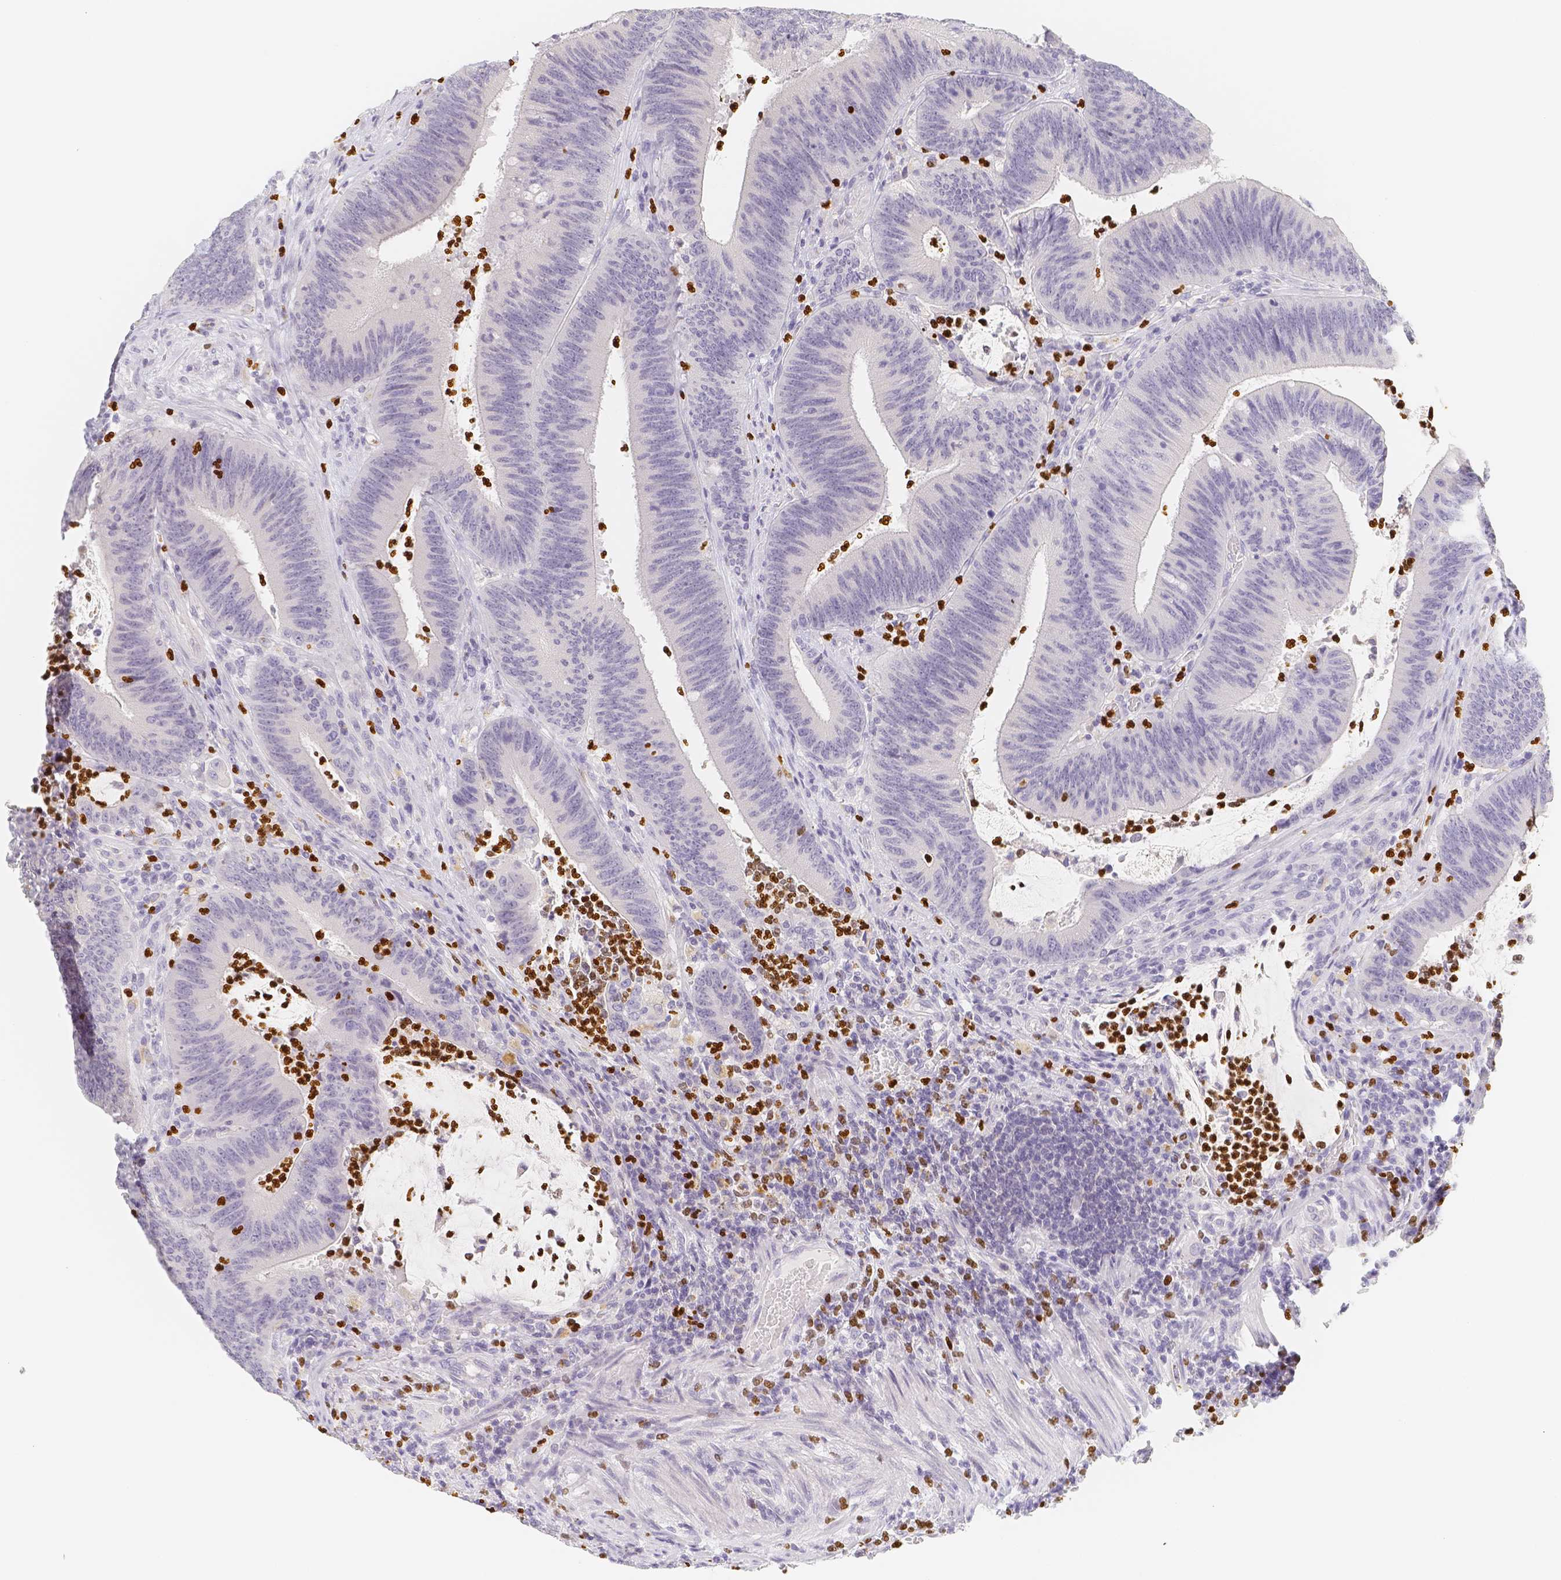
{"staining": {"intensity": "negative", "quantity": "none", "location": "none"}, "tissue": "colorectal cancer", "cell_type": "Tumor cells", "image_type": "cancer", "snomed": [{"axis": "morphology", "description": "Normal tissue, NOS"}, {"axis": "morphology", "description": "Adenocarcinoma, NOS"}, {"axis": "topography", "description": "Rectum"}], "caption": "A histopathology image of human colorectal adenocarcinoma is negative for staining in tumor cells. The staining was performed using DAB (3,3'-diaminobenzidine) to visualize the protein expression in brown, while the nuclei were stained in blue with hematoxylin (Magnification: 20x).", "gene": "PADI4", "patient": {"sex": "female", "age": 66}}